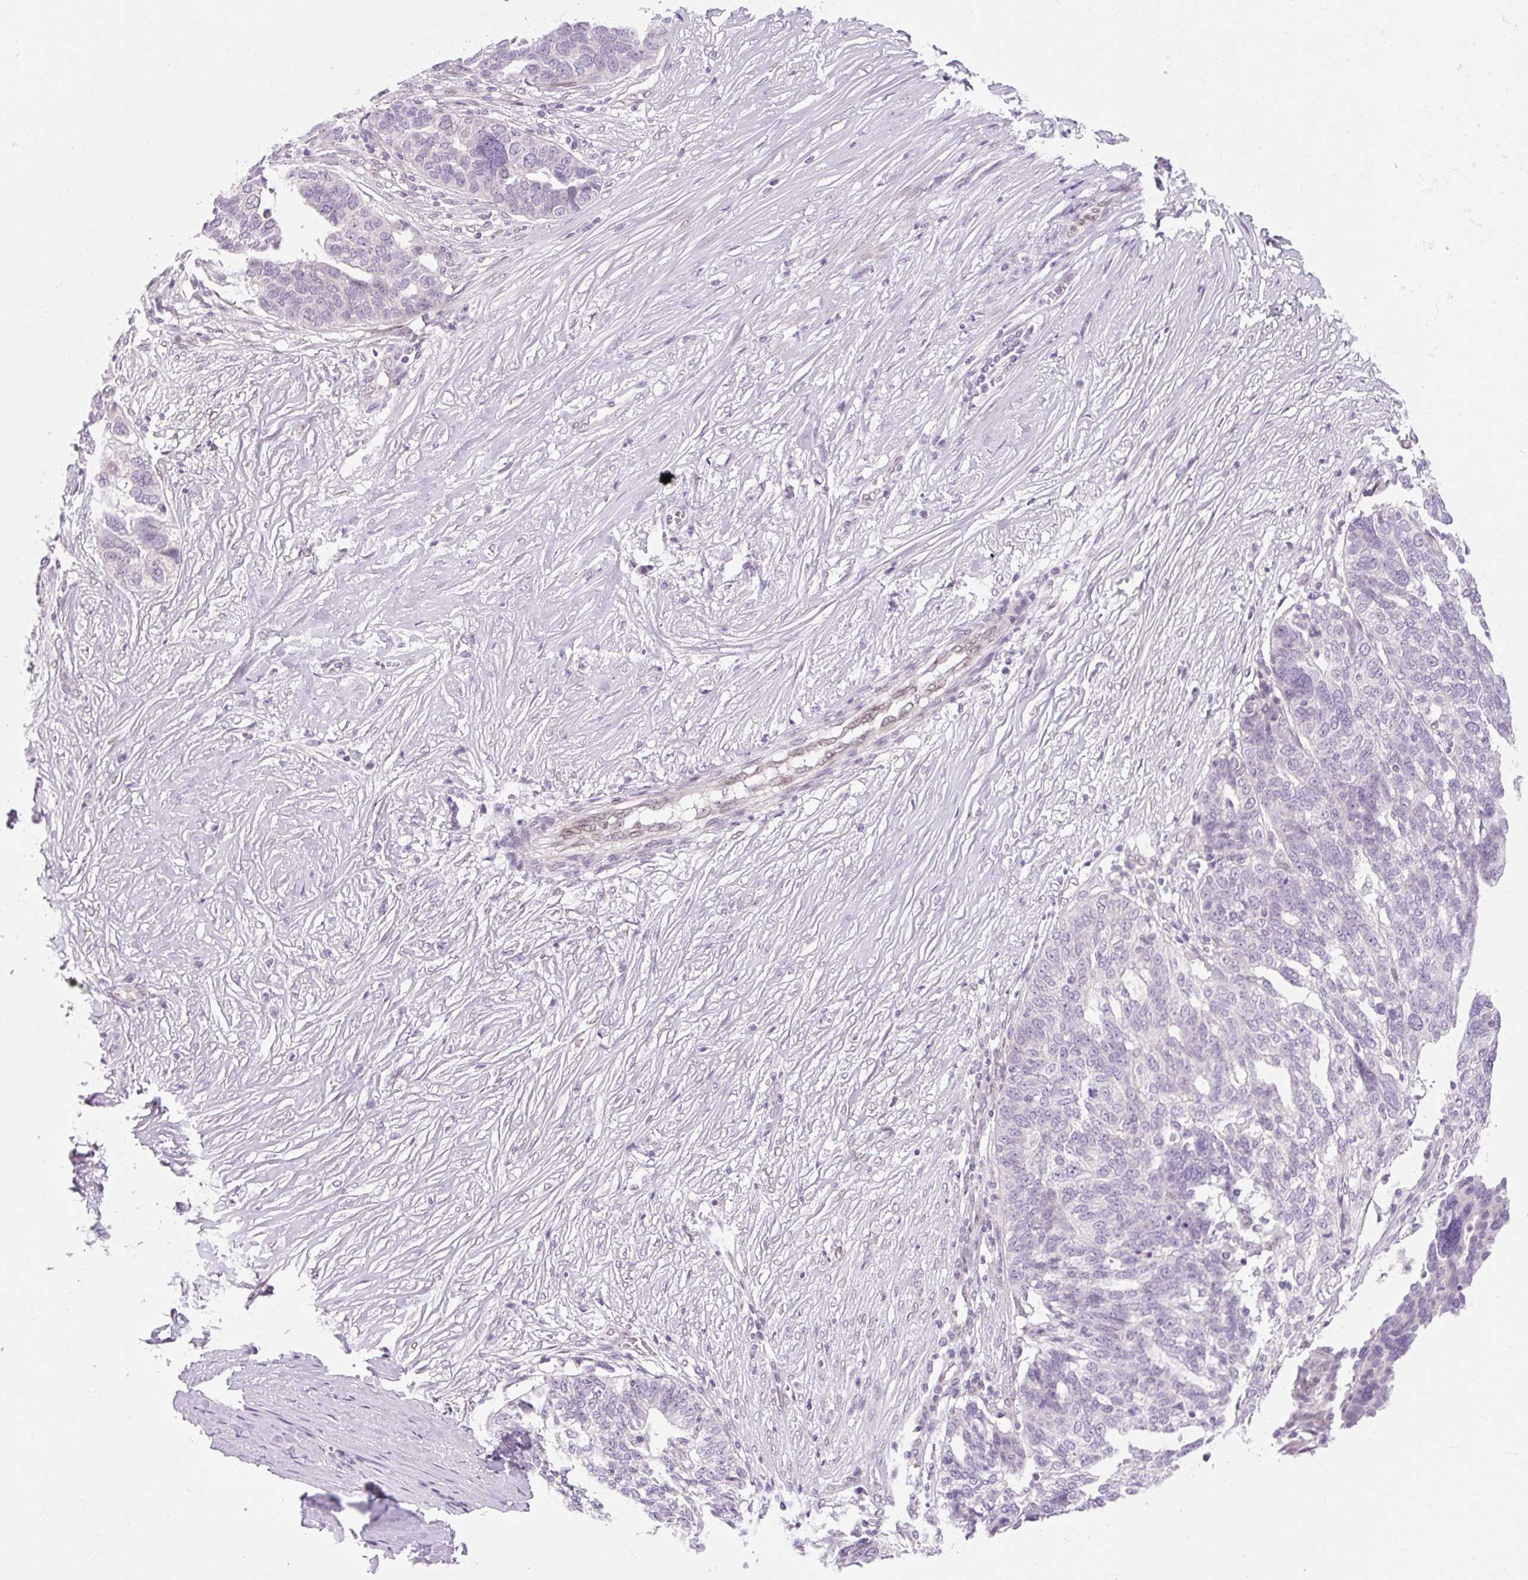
{"staining": {"intensity": "negative", "quantity": "none", "location": "none"}, "tissue": "ovarian cancer", "cell_type": "Tumor cells", "image_type": "cancer", "snomed": [{"axis": "morphology", "description": "Cystadenocarcinoma, serous, NOS"}, {"axis": "topography", "description": "Ovary"}], "caption": "This is an immunohistochemistry (IHC) histopathology image of human serous cystadenocarcinoma (ovarian). There is no expression in tumor cells.", "gene": "SYNE3", "patient": {"sex": "female", "age": 59}}